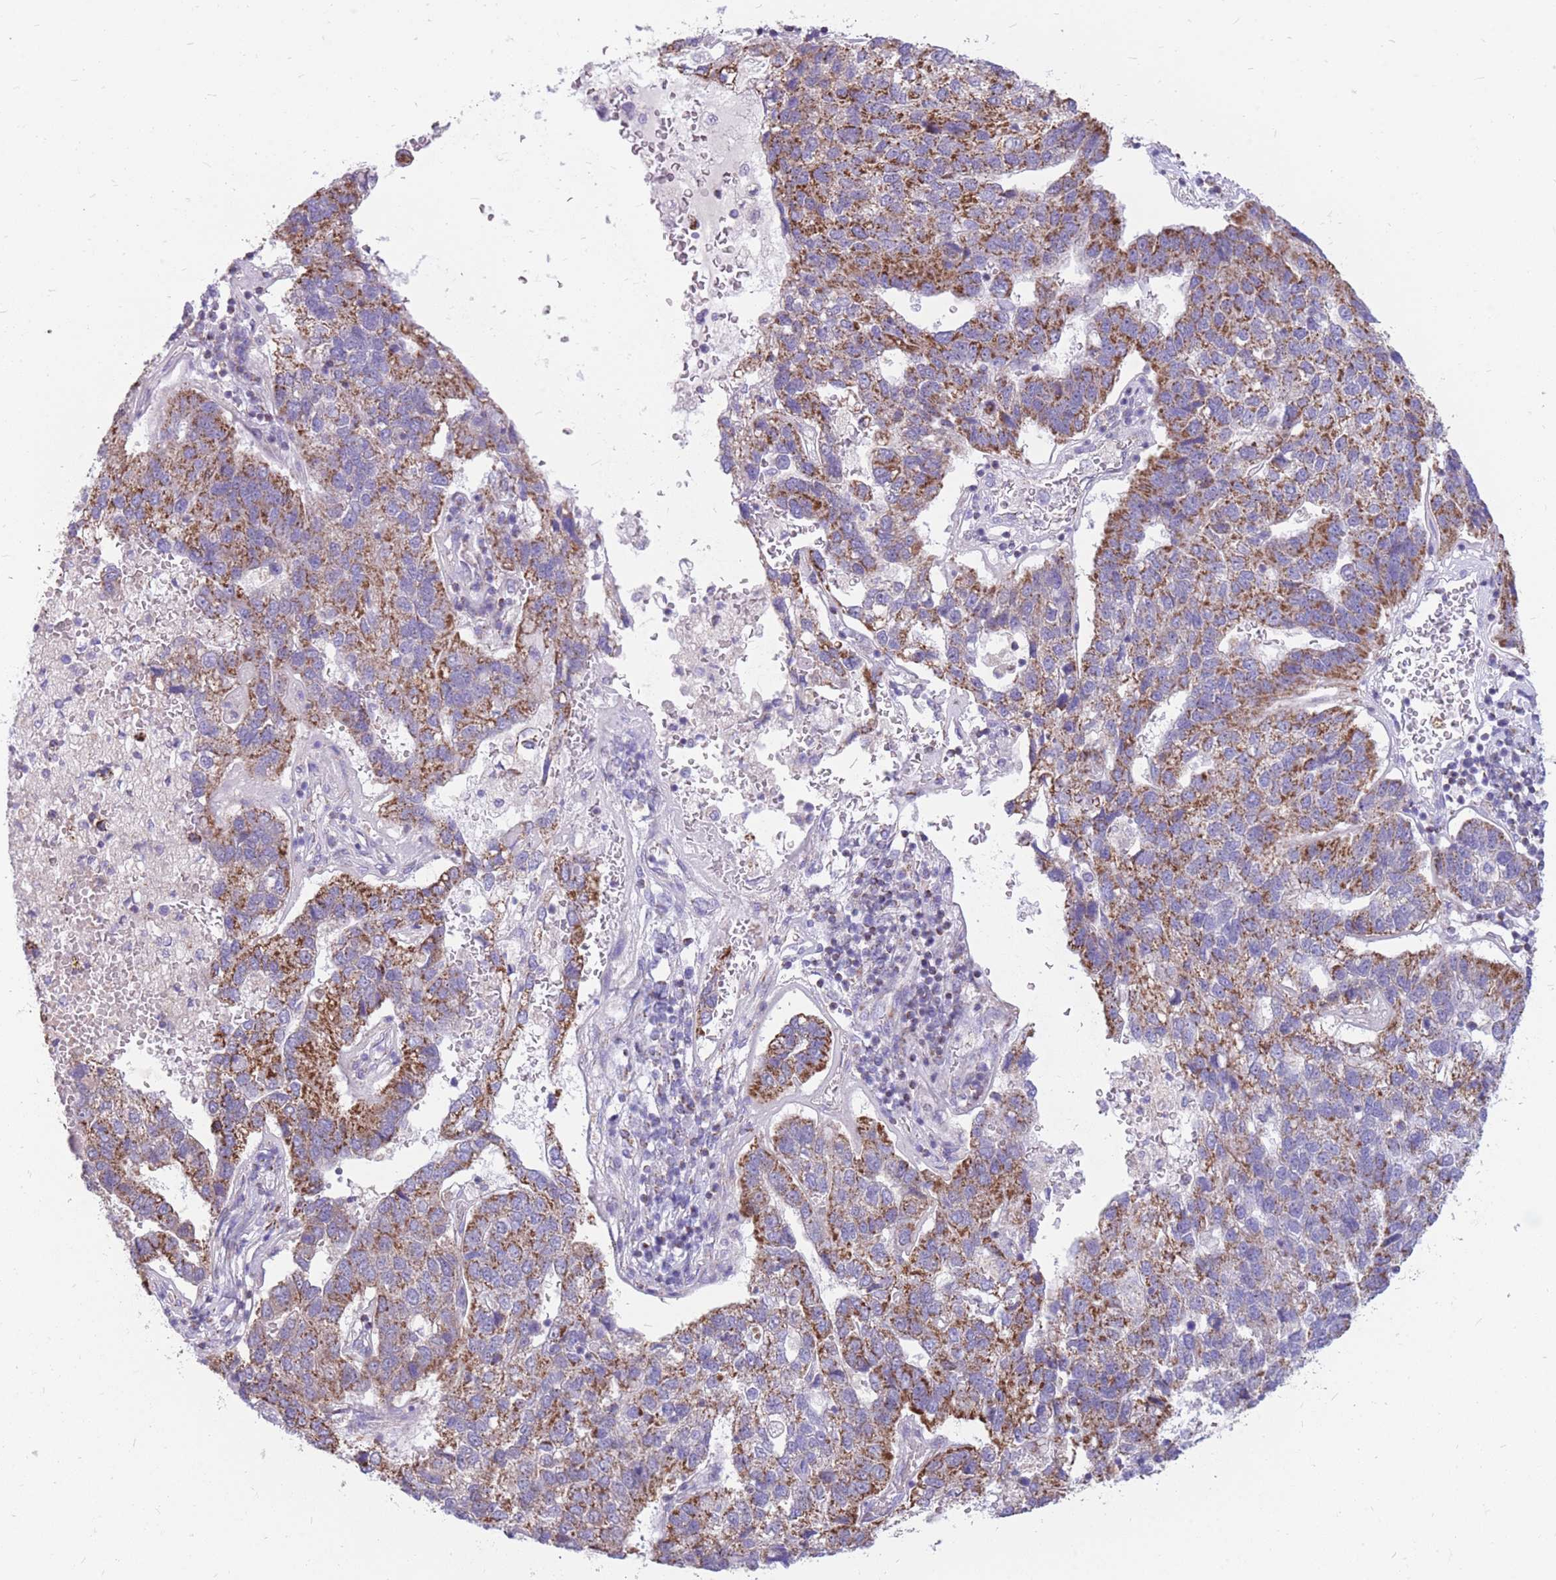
{"staining": {"intensity": "moderate", "quantity": ">75%", "location": "cytoplasmic/membranous"}, "tissue": "pancreatic cancer", "cell_type": "Tumor cells", "image_type": "cancer", "snomed": [{"axis": "morphology", "description": "Adenocarcinoma, NOS"}, {"axis": "topography", "description": "Pancreas"}], "caption": "Tumor cells display moderate cytoplasmic/membranous staining in approximately >75% of cells in pancreatic adenocarcinoma.", "gene": "PCSK1", "patient": {"sex": "female", "age": 61}}